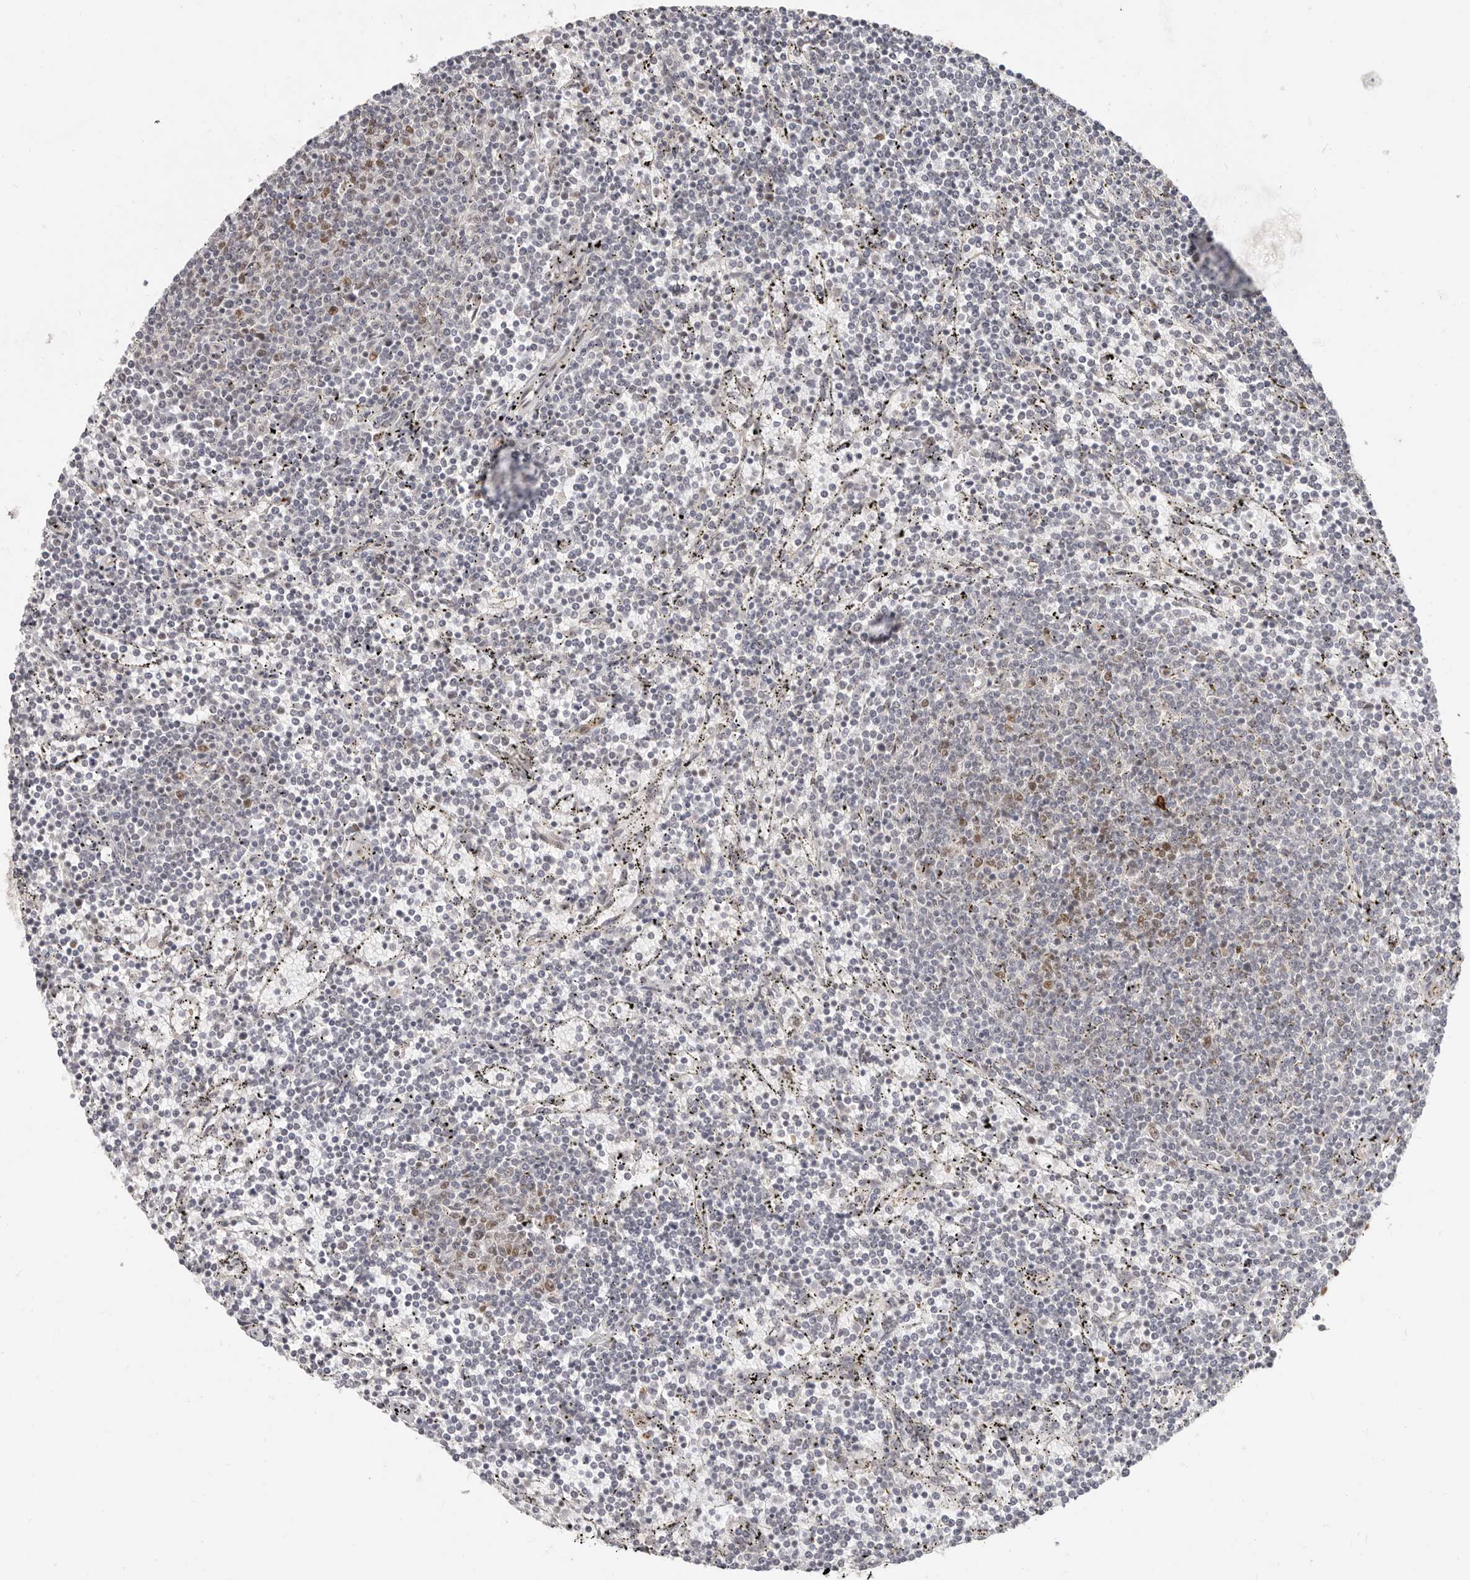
{"staining": {"intensity": "negative", "quantity": "none", "location": "none"}, "tissue": "lymphoma", "cell_type": "Tumor cells", "image_type": "cancer", "snomed": [{"axis": "morphology", "description": "Malignant lymphoma, non-Hodgkin's type, Low grade"}, {"axis": "topography", "description": "Spleen"}], "caption": "A micrograph of human low-grade malignant lymphoma, non-Hodgkin's type is negative for staining in tumor cells.", "gene": "RFC2", "patient": {"sex": "female", "age": 50}}